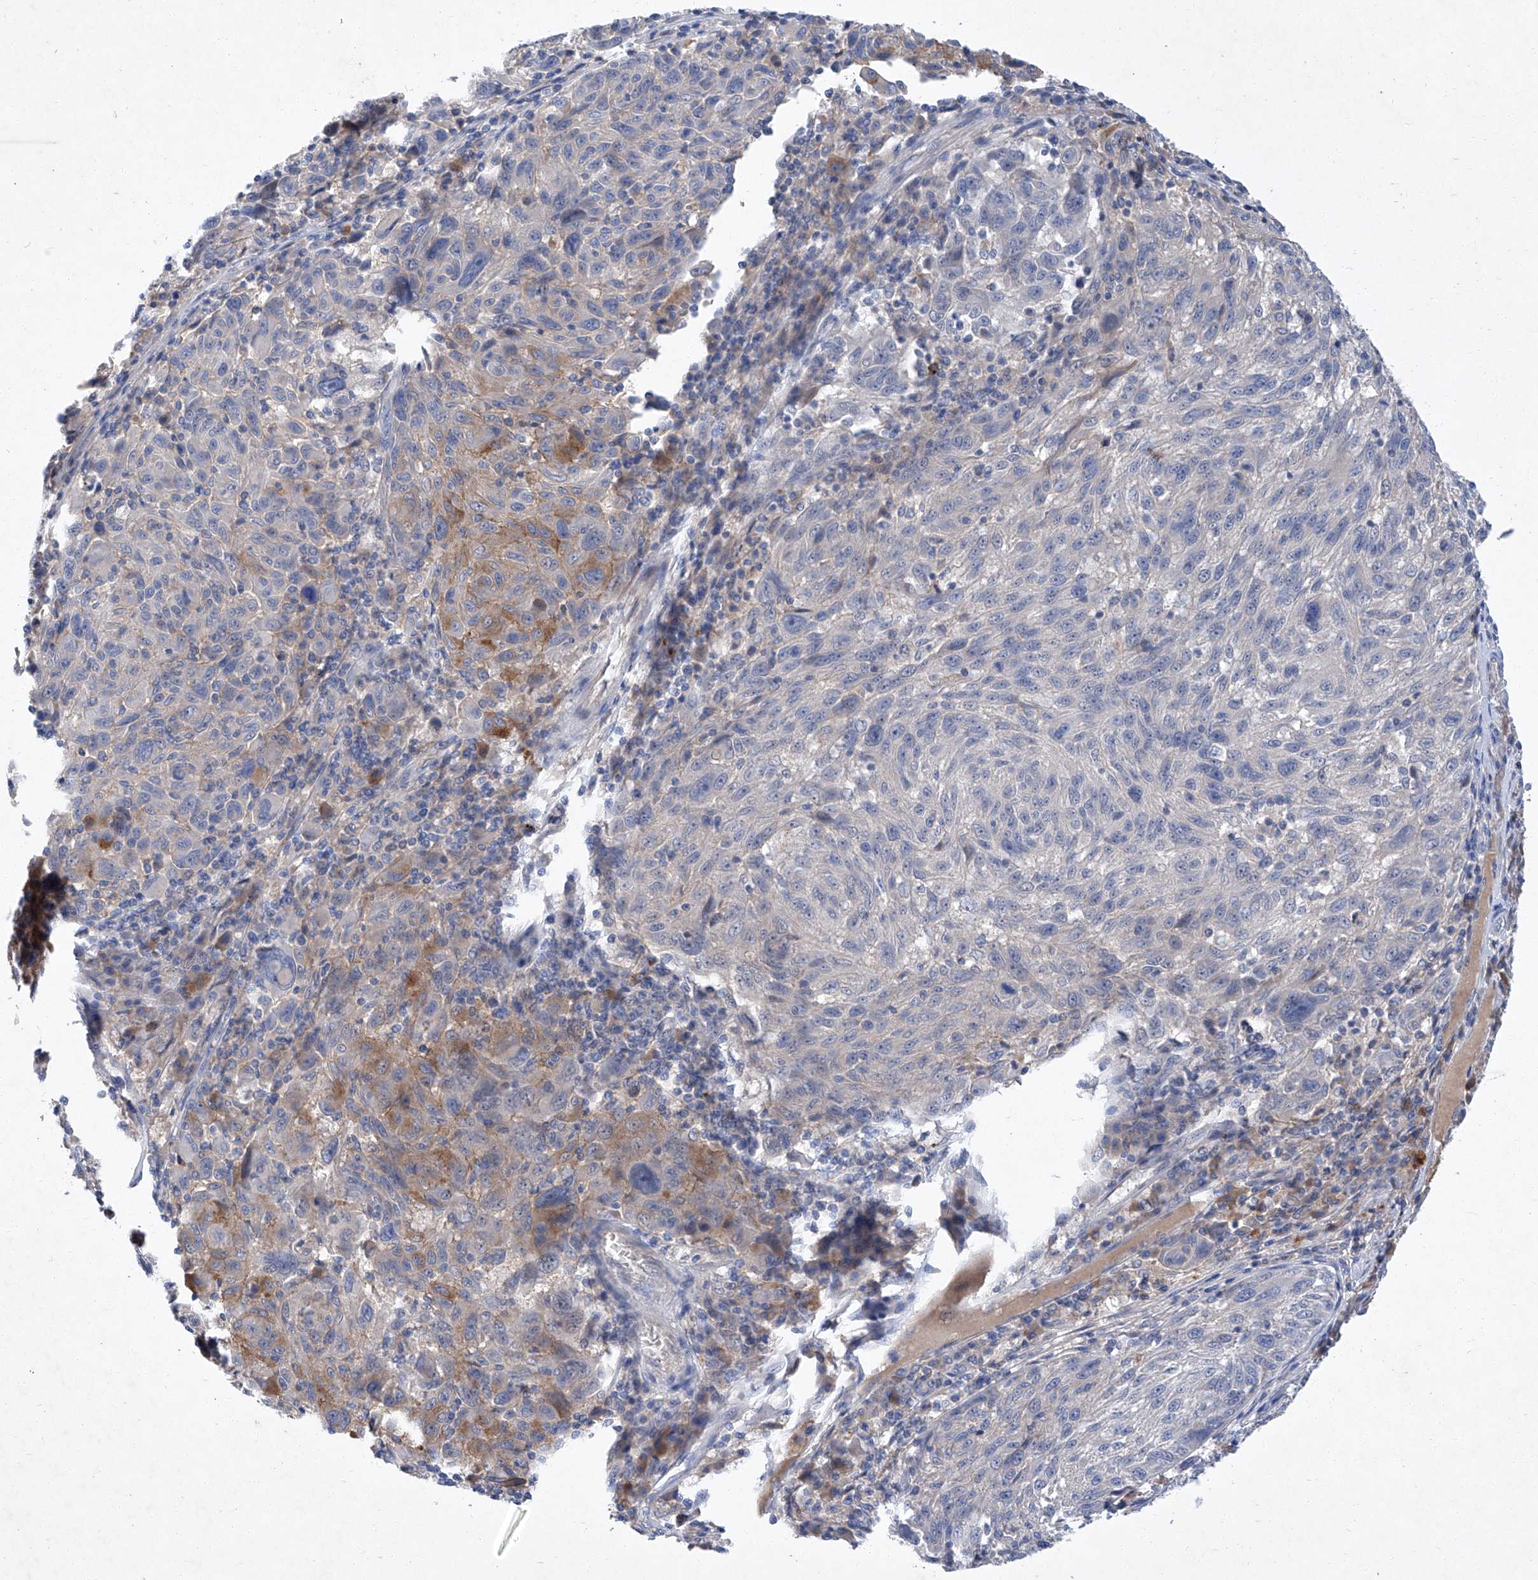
{"staining": {"intensity": "negative", "quantity": "none", "location": "none"}, "tissue": "melanoma", "cell_type": "Tumor cells", "image_type": "cancer", "snomed": [{"axis": "morphology", "description": "Malignant melanoma, NOS"}, {"axis": "topography", "description": "Skin"}], "caption": "Immunohistochemistry photomicrograph of human malignant melanoma stained for a protein (brown), which shows no staining in tumor cells.", "gene": "SBK2", "patient": {"sex": "male", "age": 53}}